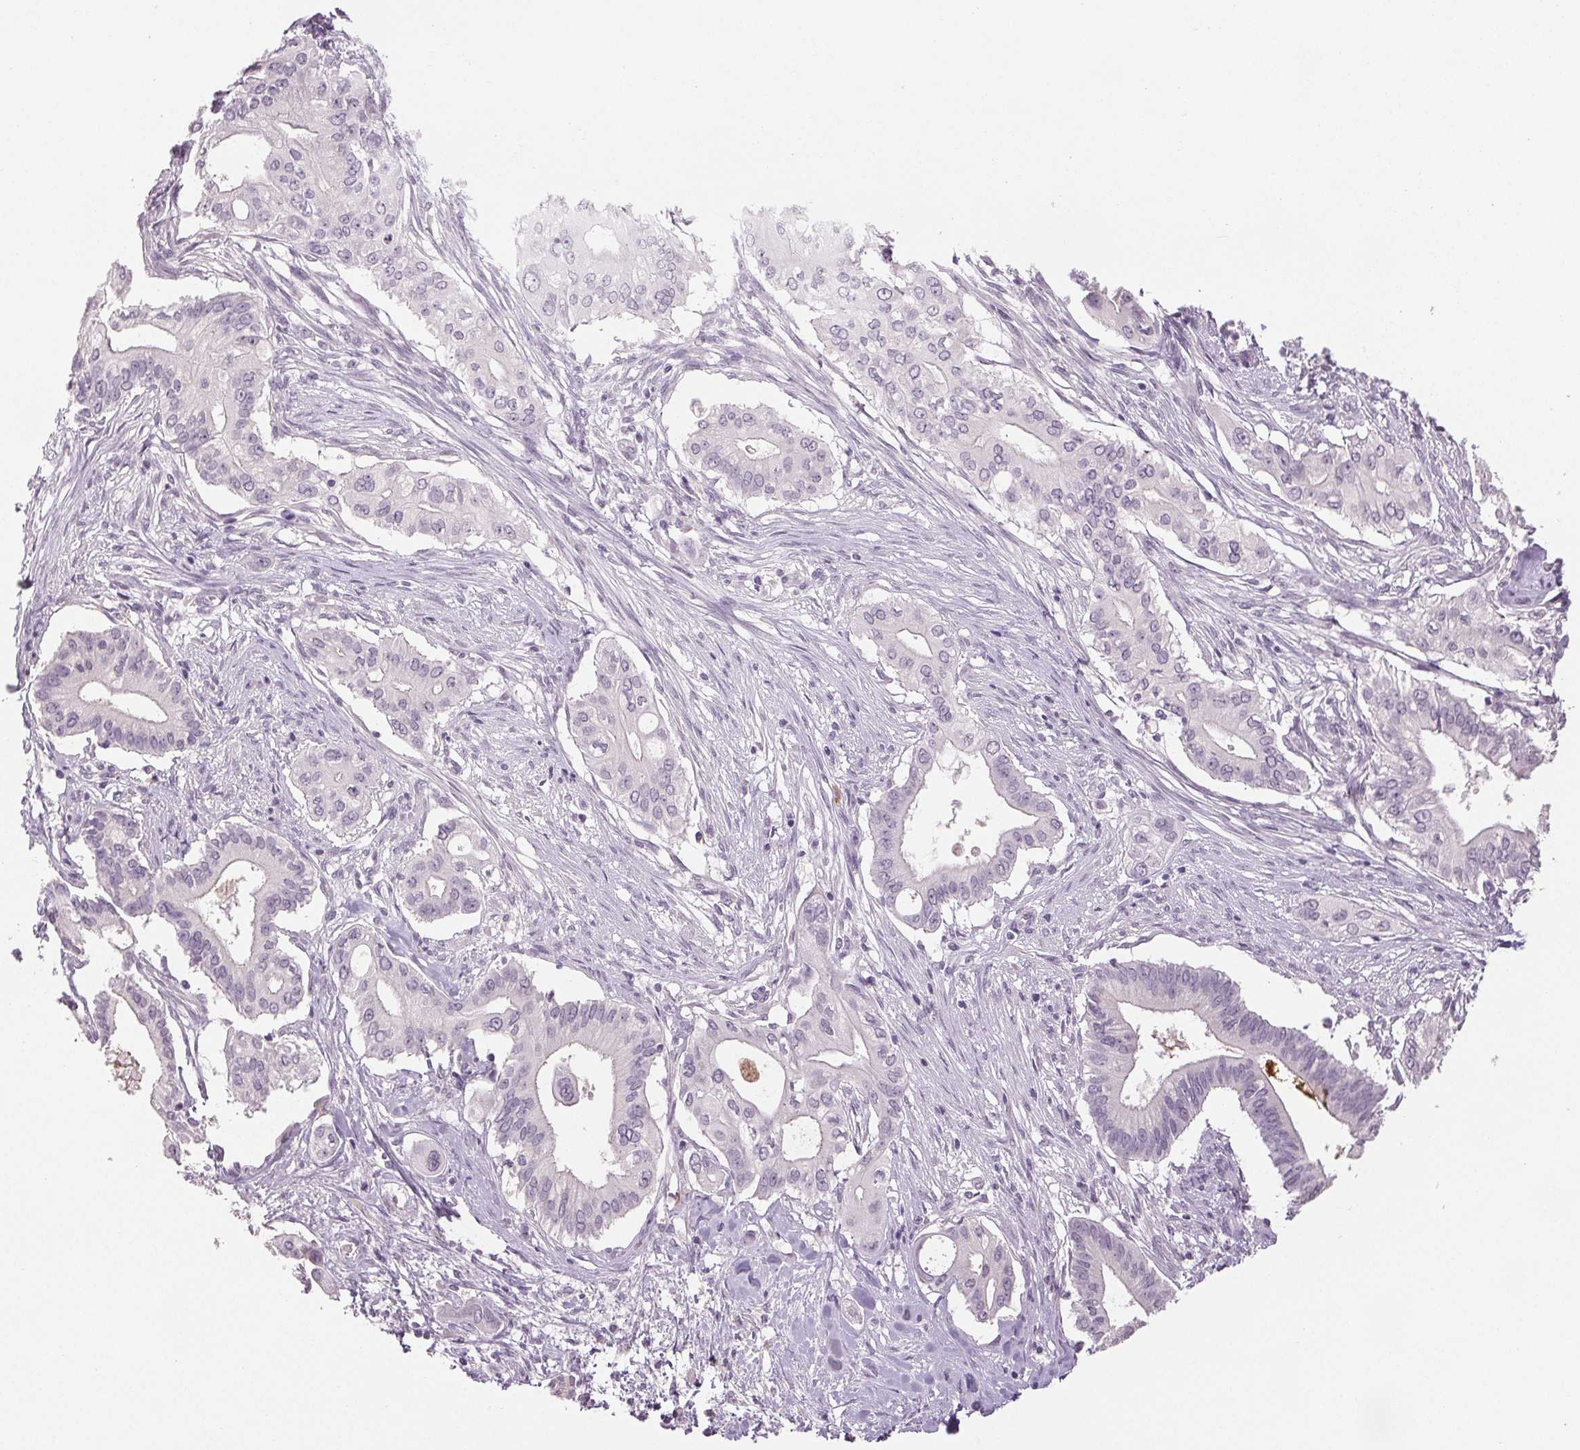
{"staining": {"intensity": "negative", "quantity": "none", "location": "none"}, "tissue": "pancreatic cancer", "cell_type": "Tumor cells", "image_type": "cancer", "snomed": [{"axis": "morphology", "description": "Adenocarcinoma, NOS"}, {"axis": "topography", "description": "Pancreas"}], "caption": "Immunohistochemical staining of human pancreatic cancer displays no significant positivity in tumor cells. The staining is performed using DAB brown chromogen with nuclei counter-stained in using hematoxylin.", "gene": "LTF", "patient": {"sex": "female", "age": 68}}